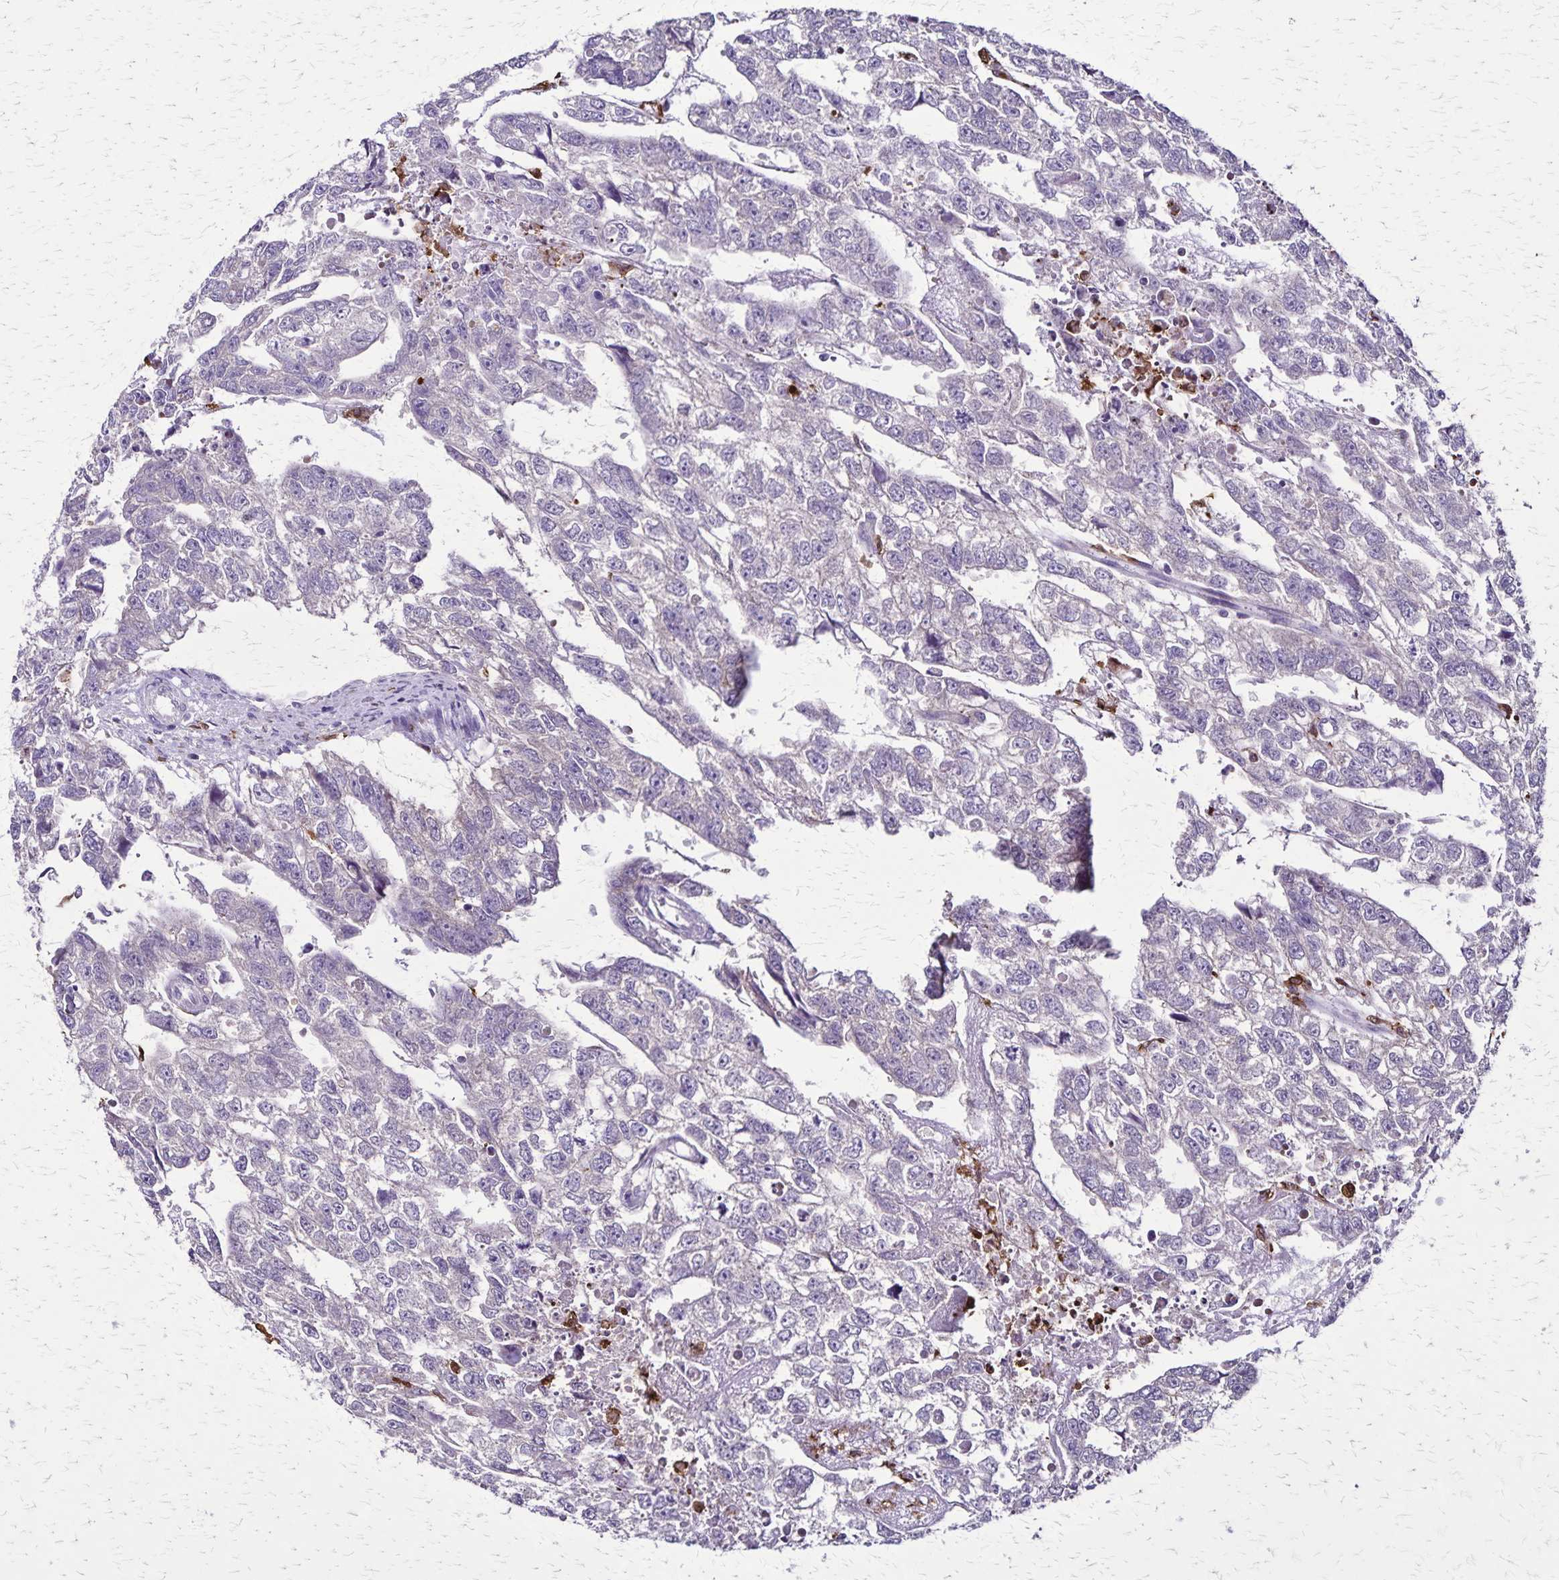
{"staining": {"intensity": "negative", "quantity": "none", "location": "none"}, "tissue": "testis cancer", "cell_type": "Tumor cells", "image_type": "cancer", "snomed": [{"axis": "morphology", "description": "Carcinoma, Embryonal, NOS"}, {"axis": "morphology", "description": "Teratoma, malignant, NOS"}, {"axis": "topography", "description": "Testis"}], "caption": "Immunohistochemistry (IHC) photomicrograph of human testis cancer (embryonal carcinoma) stained for a protein (brown), which displays no positivity in tumor cells. Nuclei are stained in blue.", "gene": "ULBP3", "patient": {"sex": "male", "age": 44}}